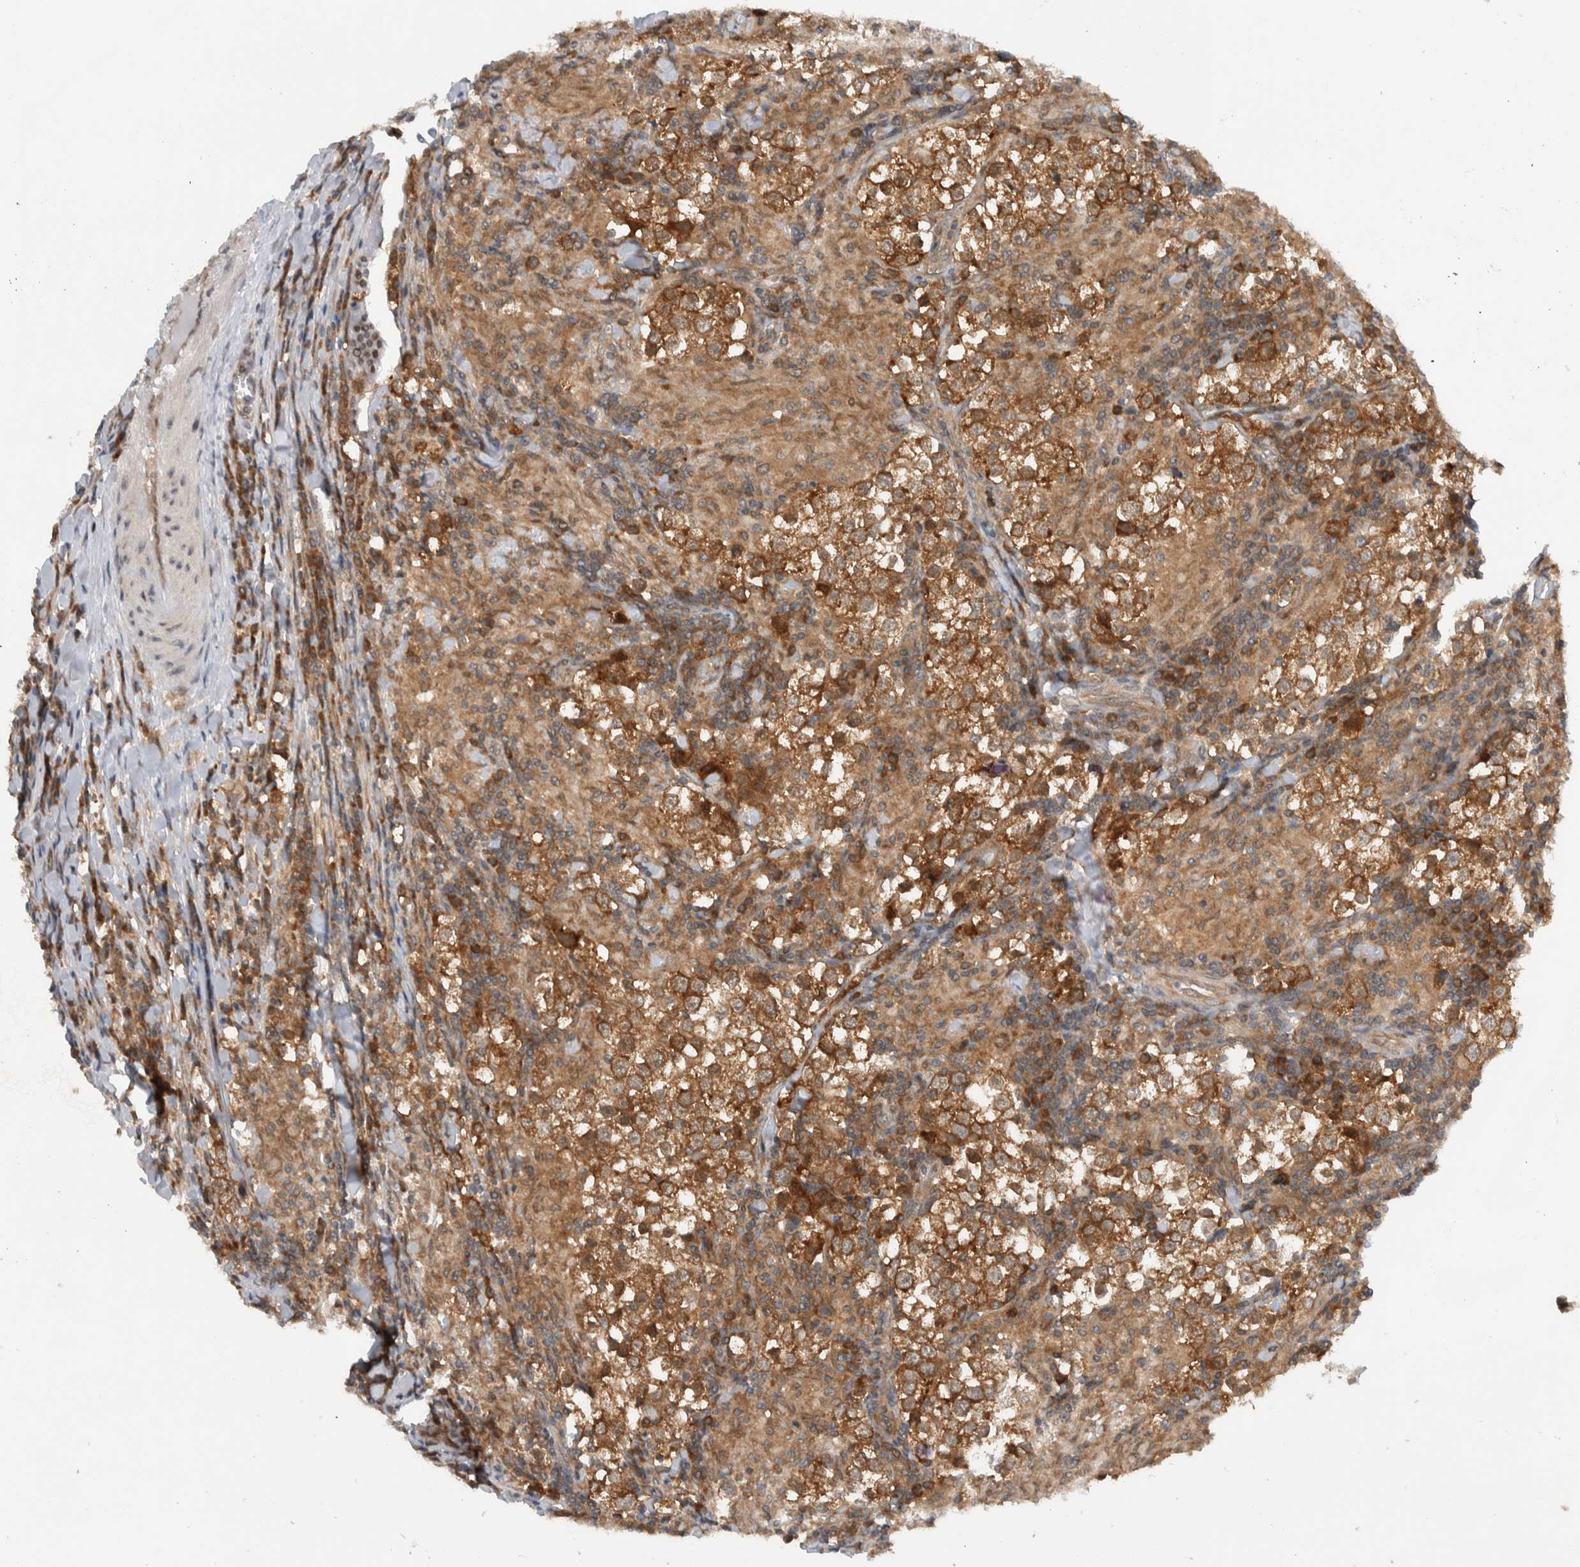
{"staining": {"intensity": "moderate", "quantity": ">75%", "location": "cytoplasmic/membranous"}, "tissue": "testis cancer", "cell_type": "Tumor cells", "image_type": "cancer", "snomed": [{"axis": "morphology", "description": "Seminoma, NOS"}, {"axis": "morphology", "description": "Carcinoma, Embryonal, NOS"}, {"axis": "topography", "description": "Testis"}], "caption": "Testis cancer (embryonal carcinoma) tissue exhibits moderate cytoplasmic/membranous expression in about >75% of tumor cells The protein is stained brown, and the nuclei are stained in blue (DAB IHC with brightfield microscopy, high magnification).", "gene": "CCDC43", "patient": {"sex": "male", "age": 36}}